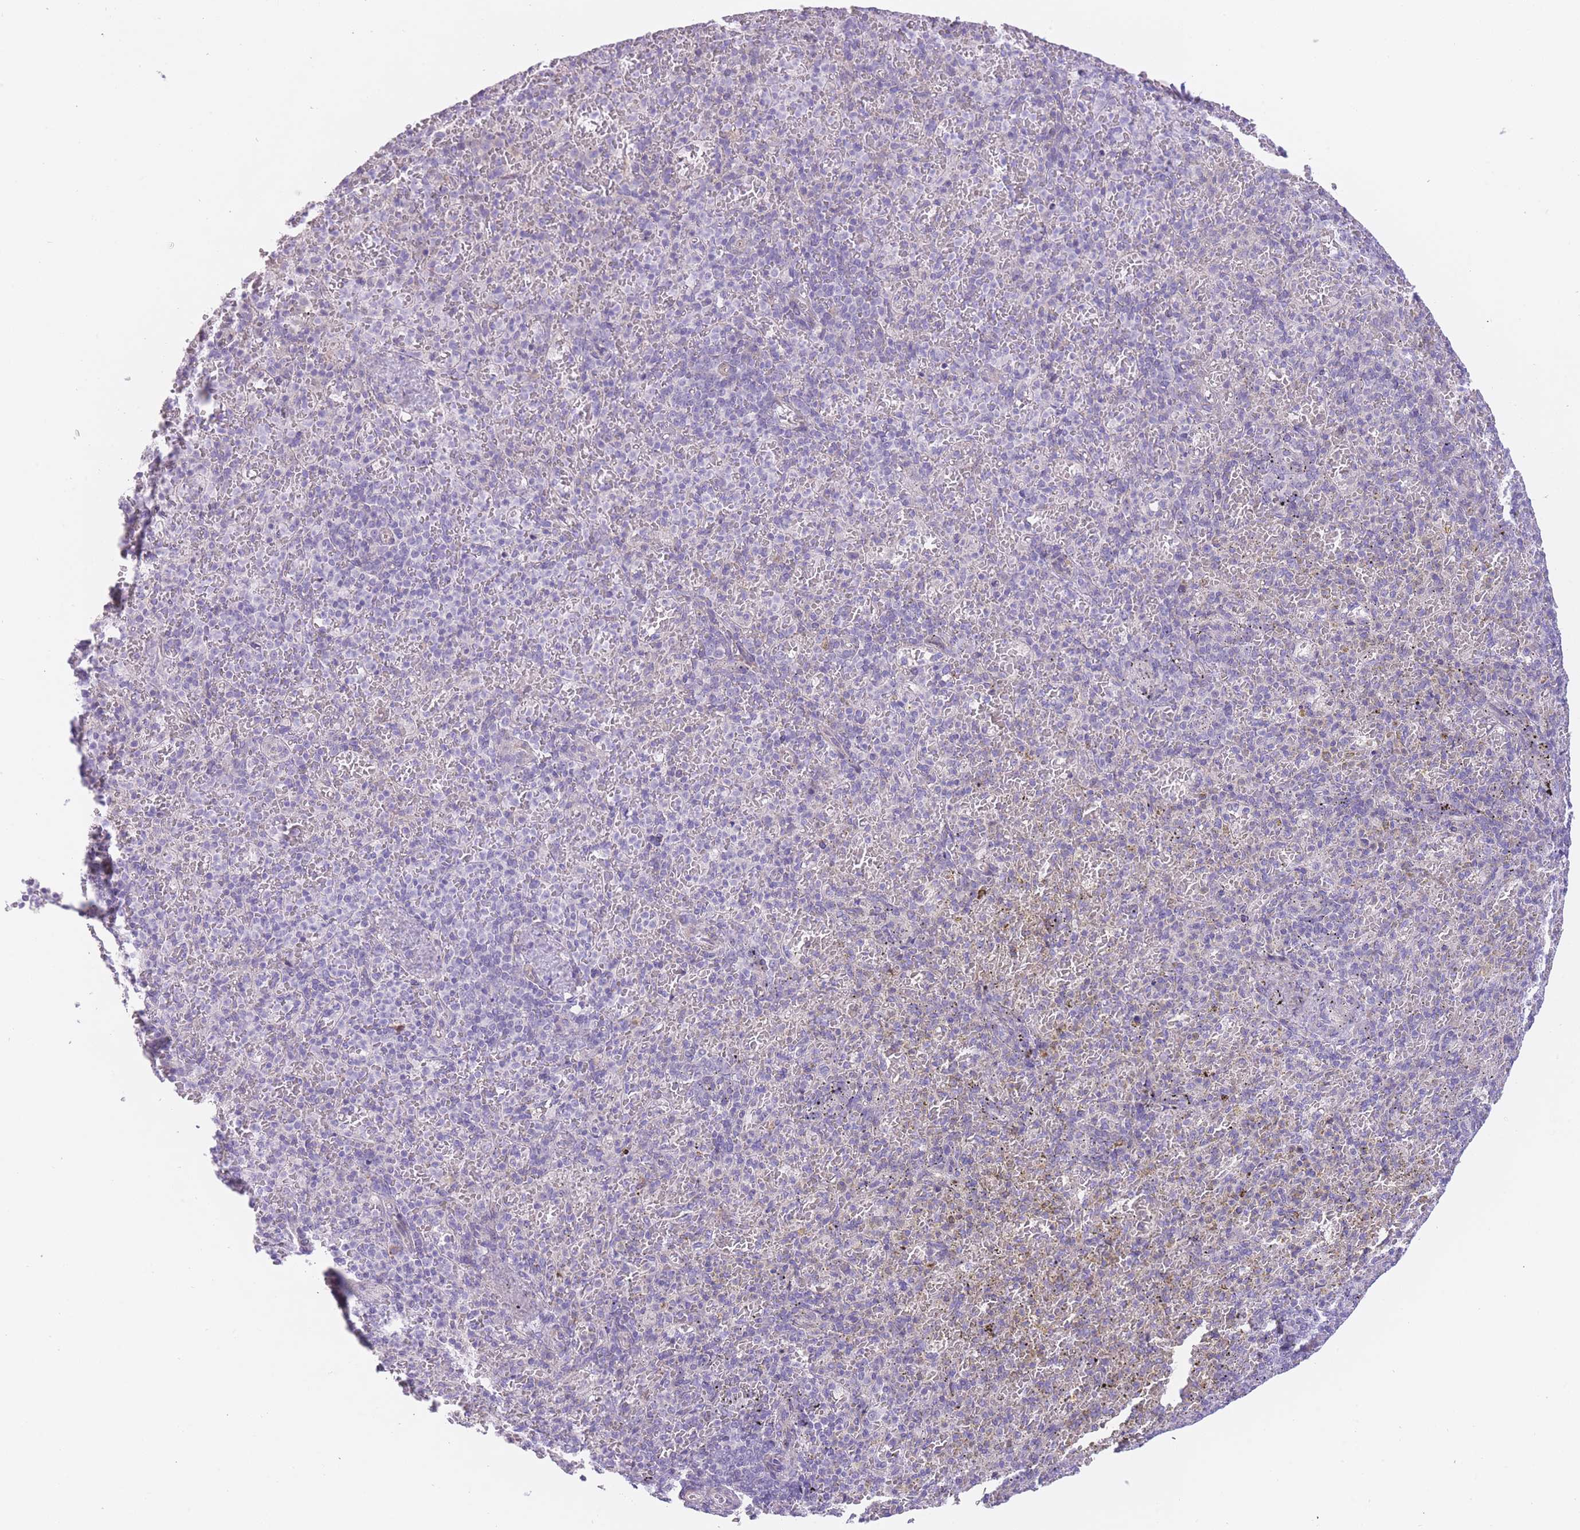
{"staining": {"intensity": "negative", "quantity": "none", "location": "none"}, "tissue": "spleen", "cell_type": "Cells in red pulp", "image_type": "normal", "snomed": [{"axis": "morphology", "description": "Normal tissue, NOS"}, {"axis": "topography", "description": "Spleen"}], "caption": "Immunohistochemistry (IHC) photomicrograph of normal spleen stained for a protein (brown), which displays no staining in cells in red pulp.", "gene": "IMPG1", "patient": {"sex": "female", "age": 74}}